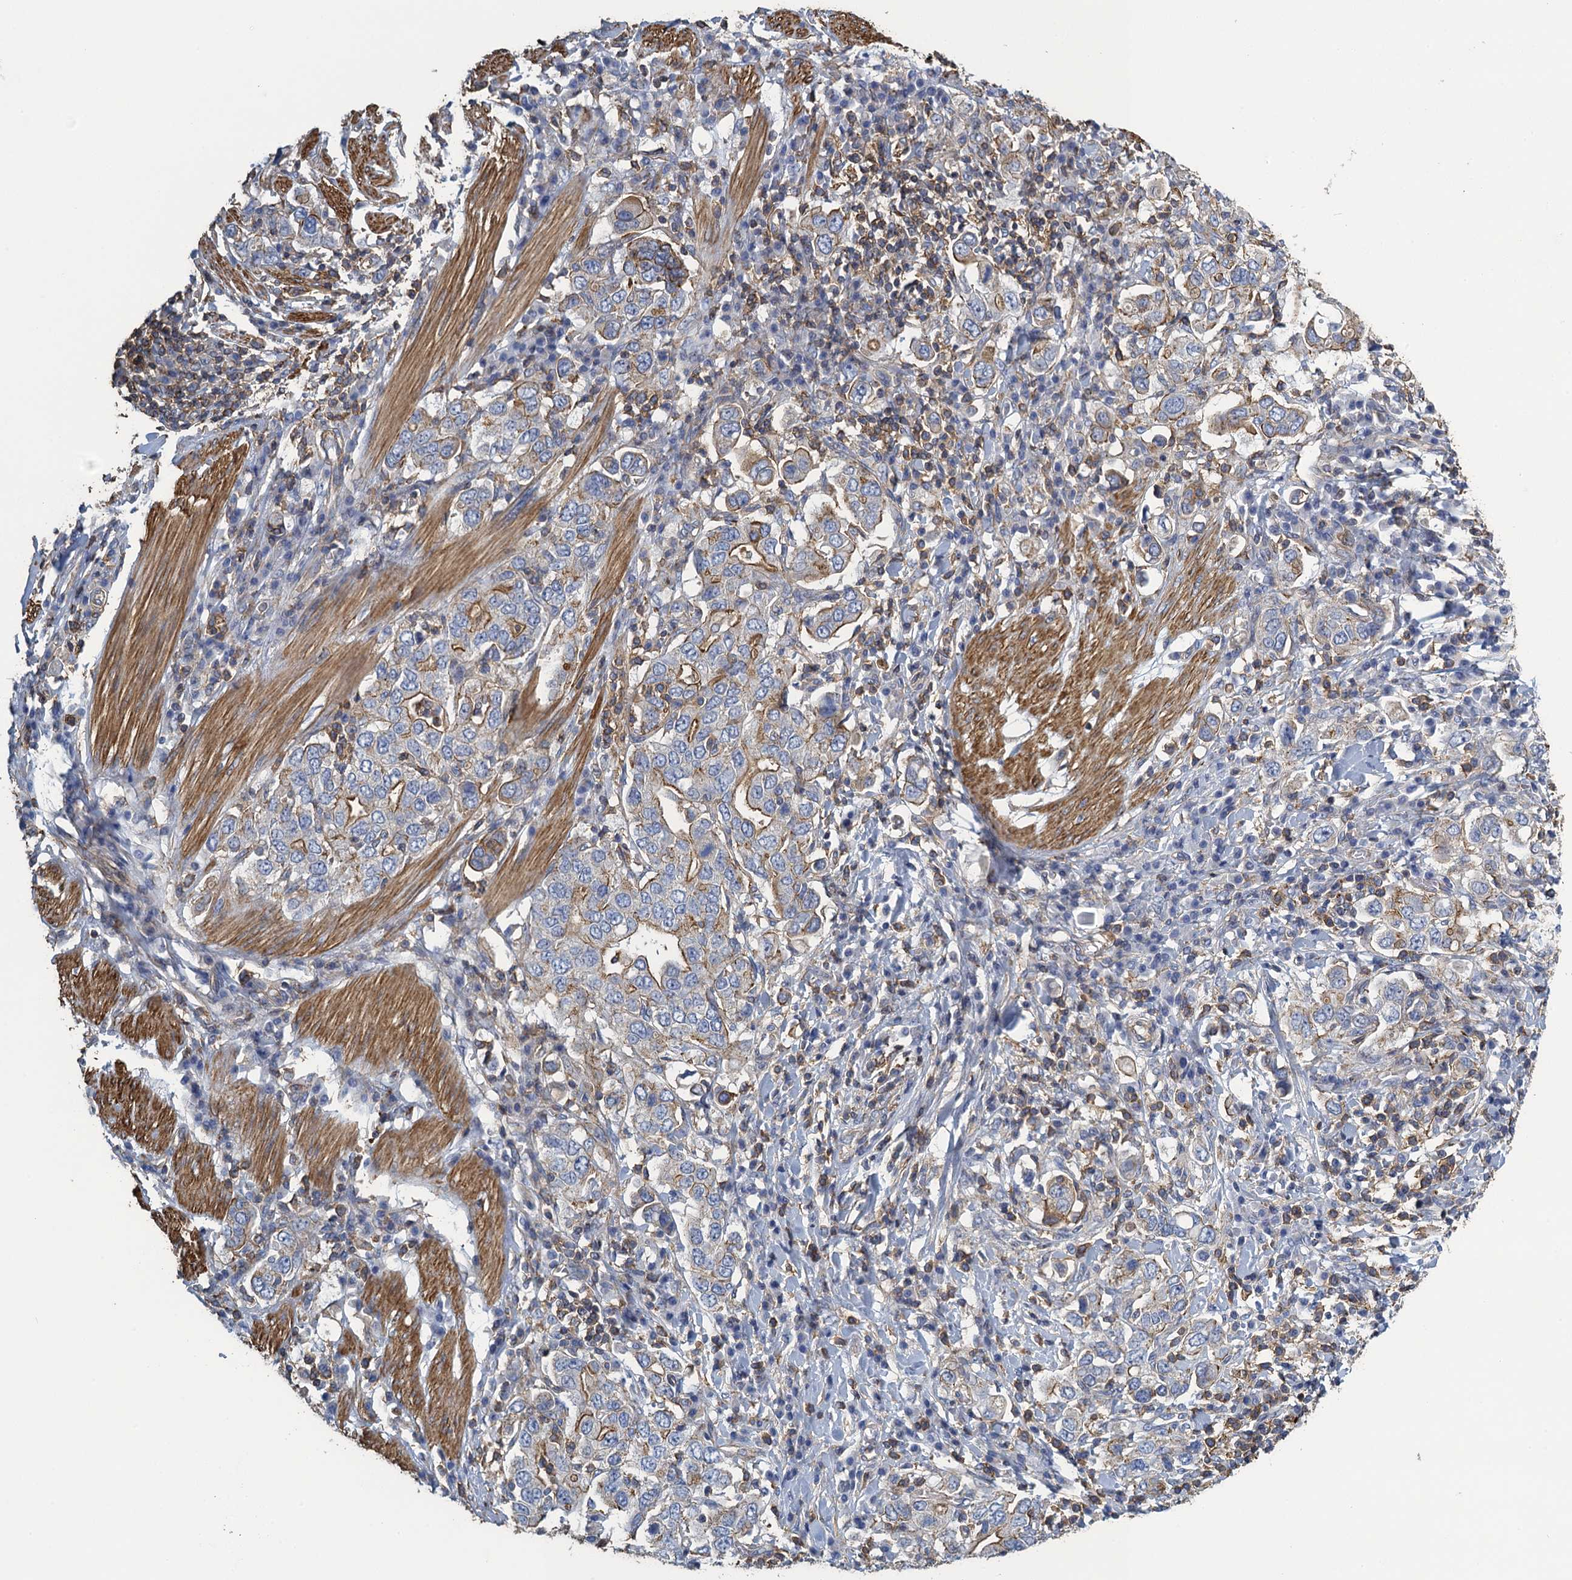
{"staining": {"intensity": "moderate", "quantity": "25%-75%", "location": "cytoplasmic/membranous"}, "tissue": "stomach cancer", "cell_type": "Tumor cells", "image_type": "cancer", "snomed": [{"axis": "morphology", "description": "Adenocarcinoma, NOS"}, {"axis": "topography", "description": "Stomach, upper"}], "caption": "This photomicrograph exhibits IHC staining of human stomach cancer, with medium moderate cytoplasmic/membranous expression in approximately 25%-75% of tumor cells.", "gene": "PROSER2", "patient": {"sex": "male", "age": 62}}